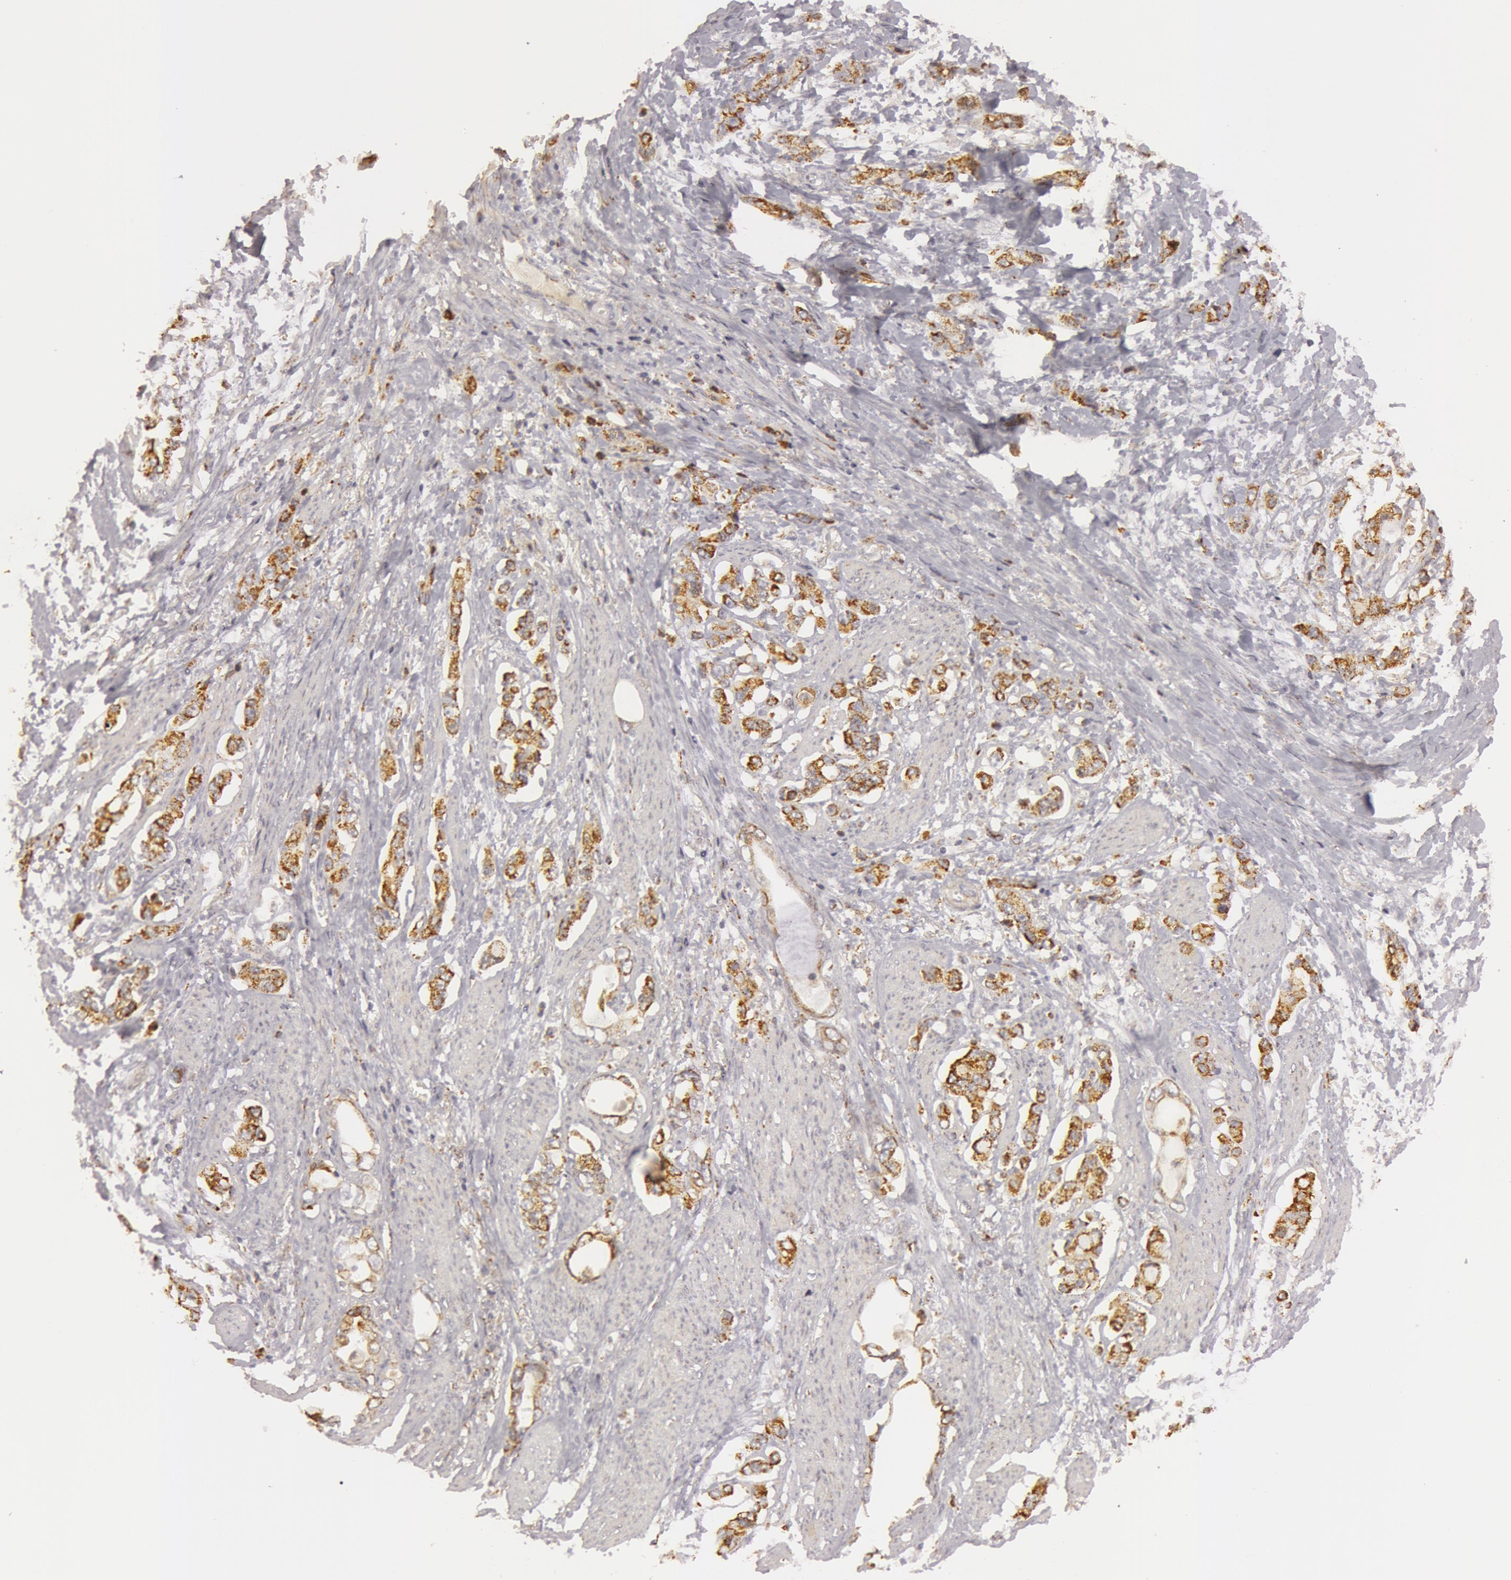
{"staining": {"intensity": "moderate", "quantity": ">75%", "location": "cytoplasmic/membranous"}, "tissue": "stomach cancer", "cell_type": "Tumor cells", "image_type": "cancer", "snomed": [{"axis": "morphology", "description": "Adenocarcinoma, NOS"}, {"axis": "topography", "description": "Stomach"}], "caption": "Immunohistochemistry of stomach adenocarcinoma reveals medium levels of moderate cytoplasmic/membranous staining in about >75% of tumor cells.", "gene": "C7", "patient": {"sex": "male", "age": 78}}